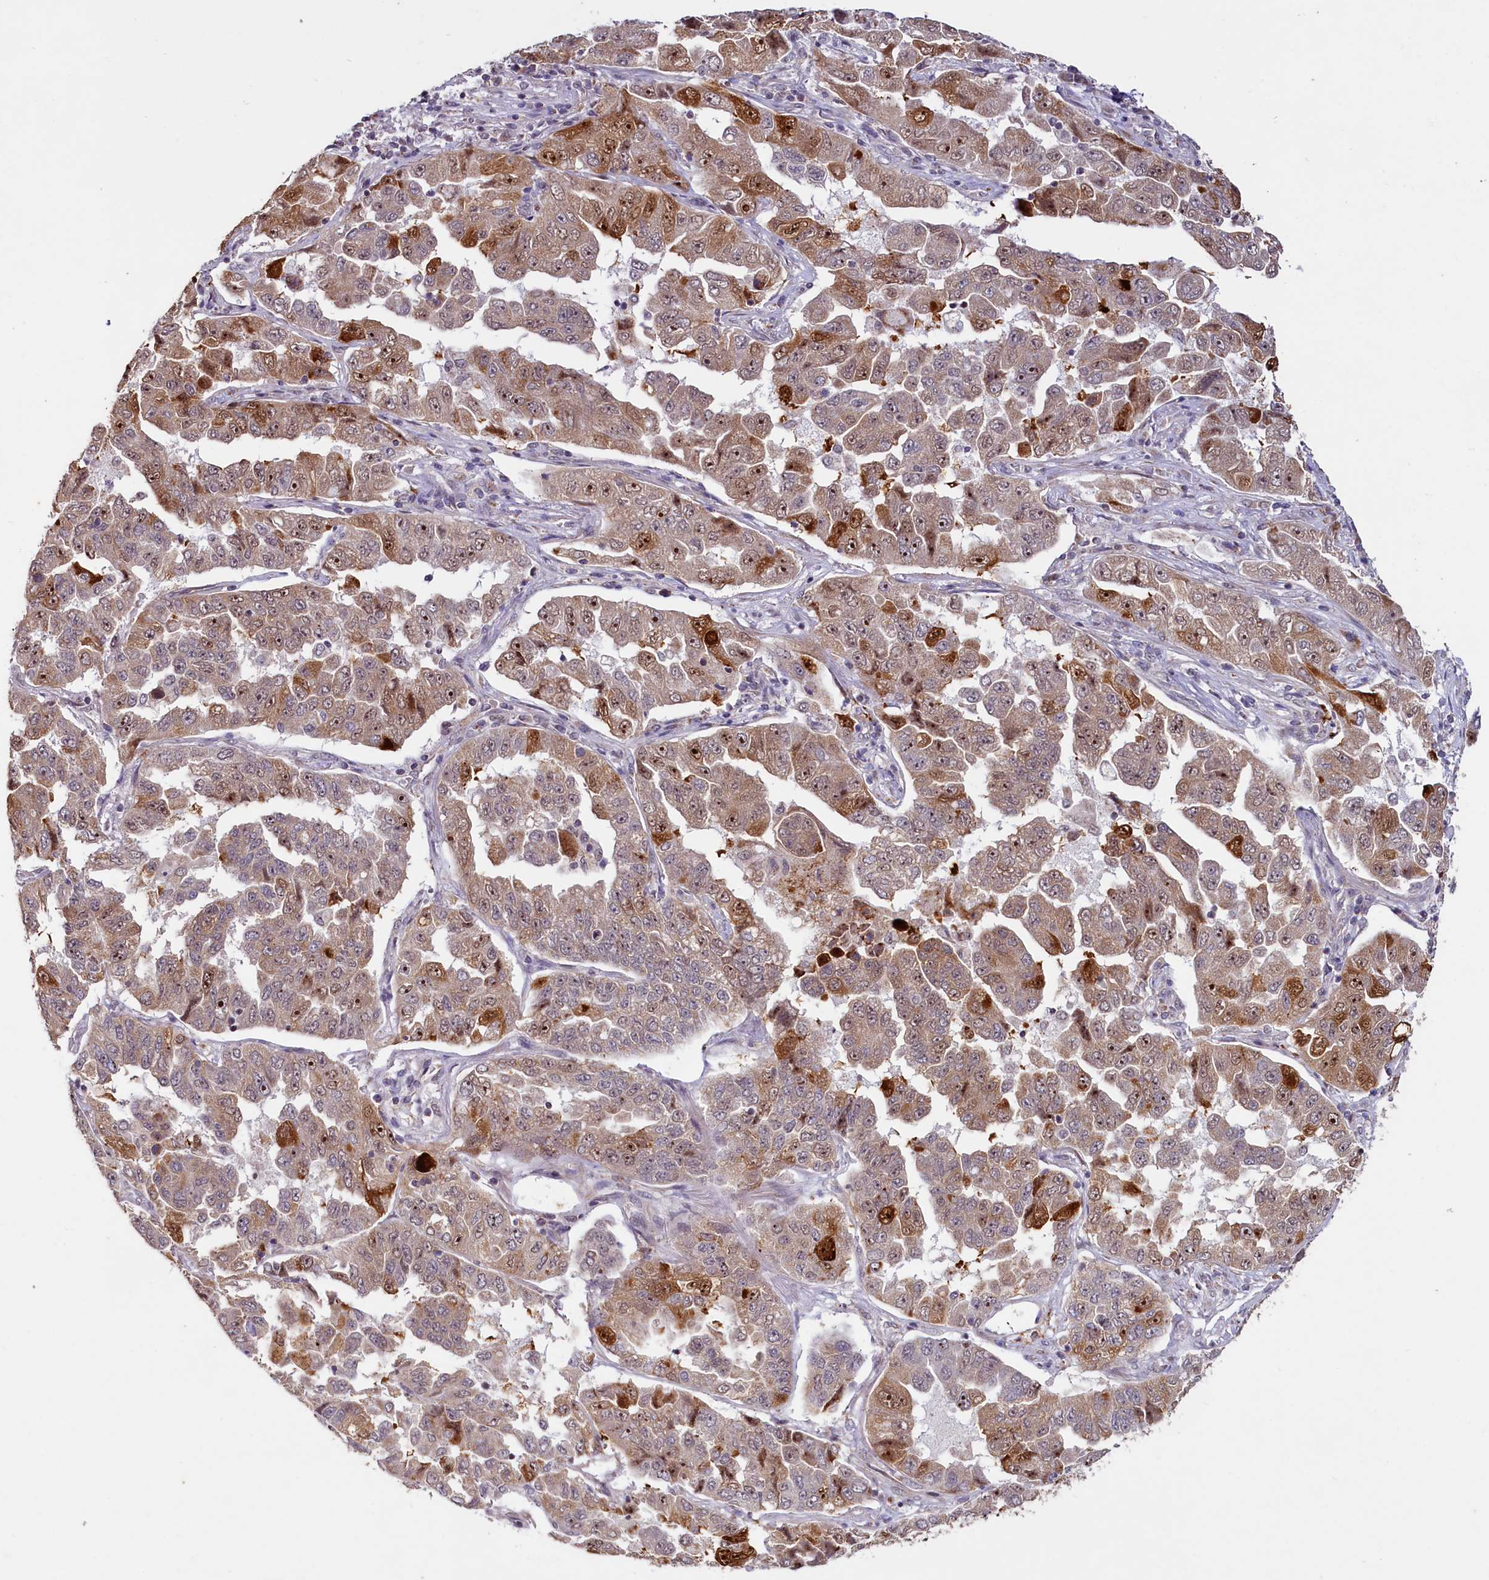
{"staining": {"intensity": "strong", "quantity": "25%-75%", "location": "cytoplasmic/membranous,nuclear"}, "tissue": "lung cancer", "cell_type": "Tumor cells", "image_type": "cancer", "snomed": [{"axis": "morphology", "description": "Adenocarcinoma, NOS"}, {"axis": "topography", "description": "Lung"}], "caption": "Tumor cells demonstrate high levels of strong cytoplasmic/membranous and nuclear positivity in approximately 25%-75% of cells in adenocarcinoma (lung).", "gene": "PDE6D", "patient": {"sex": "female", "age": 51}}